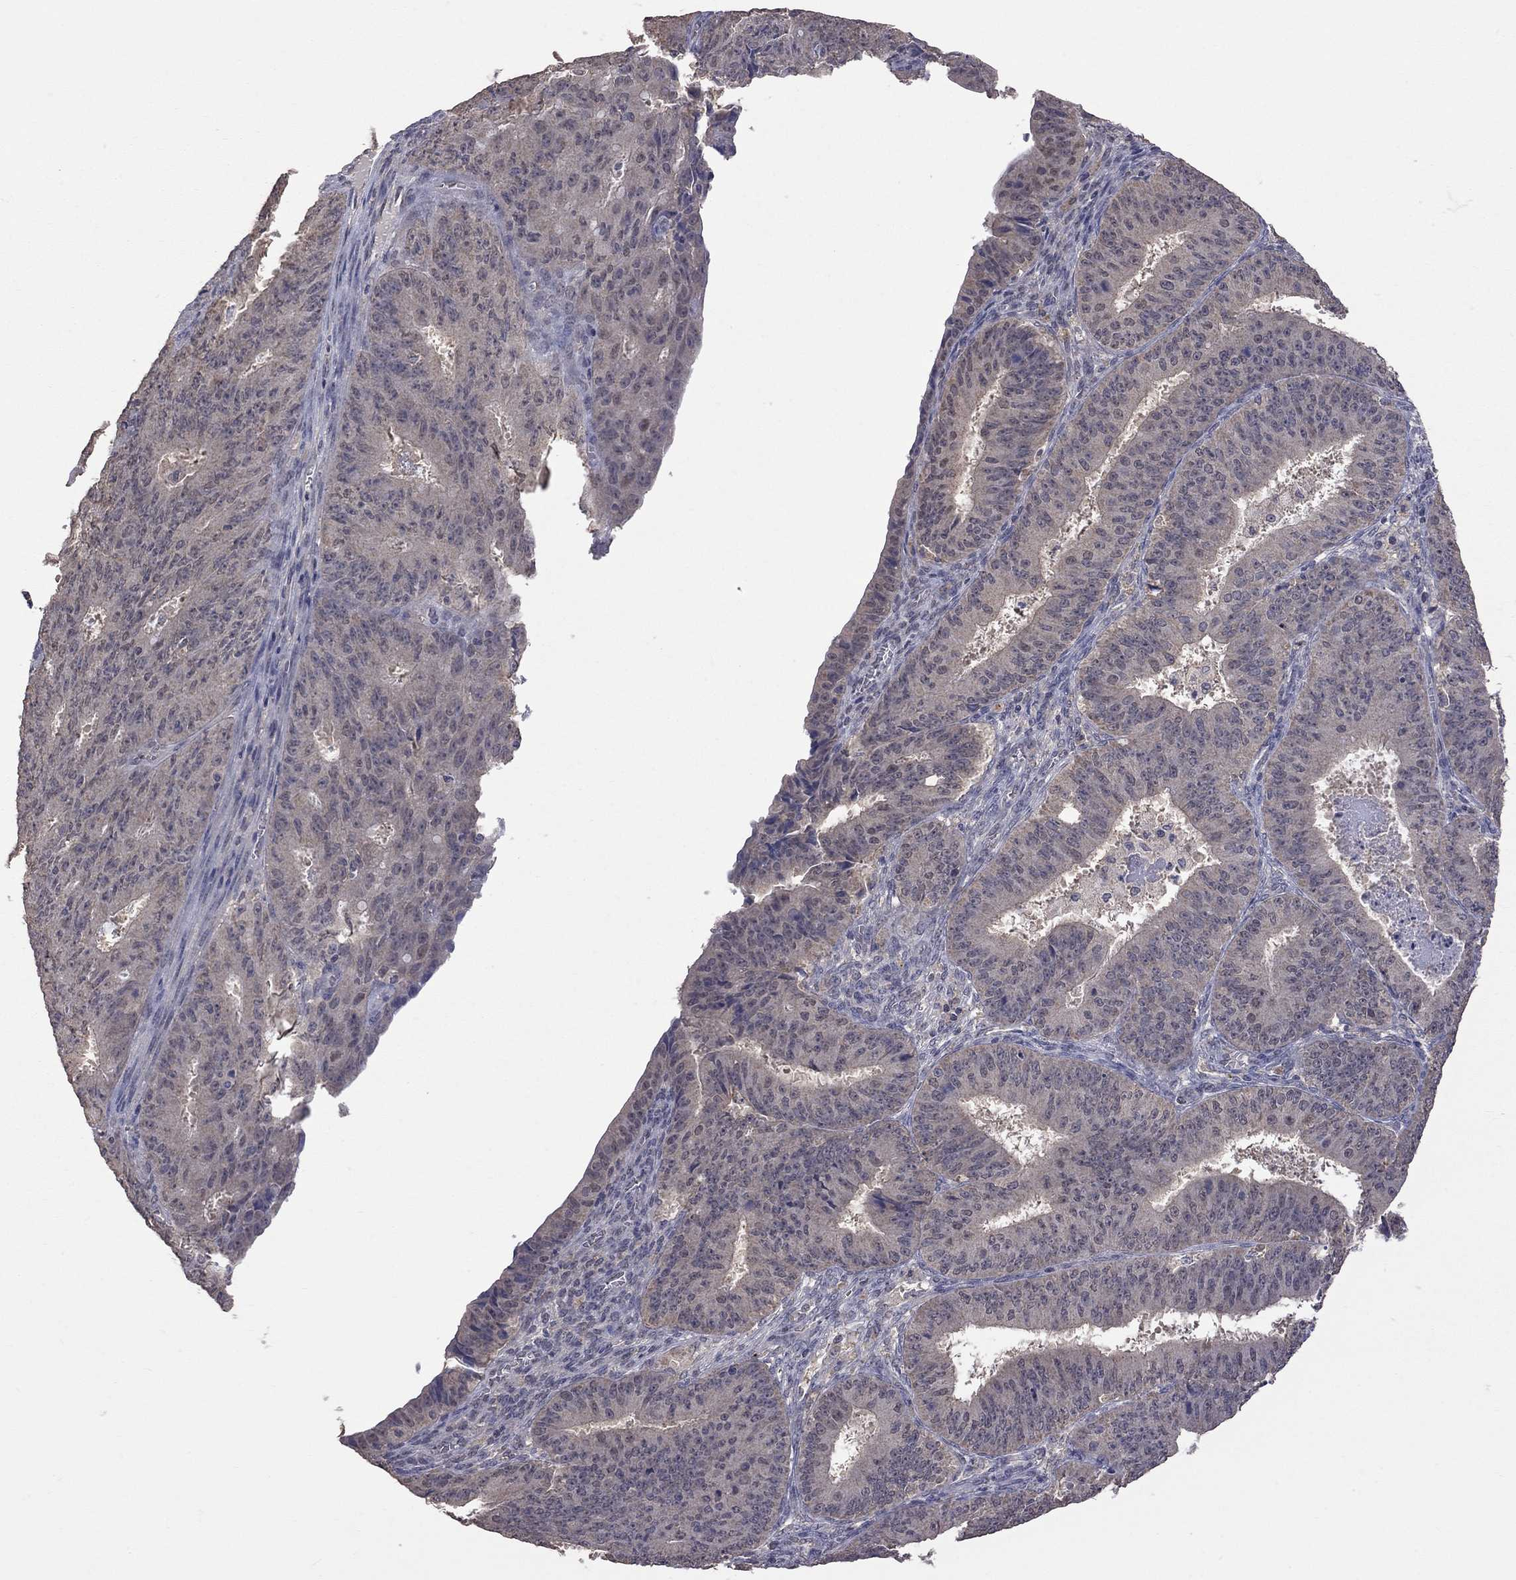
{"staining": {"intensity": "negative", "quantity": "none", "location": "none"}, "tissue": "ovarian cancer", "cell_type": "Tumor cells", "image_type": "cancer", "snomed": [{"axis": "morphology", "description": "Carcinoma, endometroid"}, {"axis": "topography", "description": "Ovary"}], "caption": "Immunohistochemistry photomicrograph of neoplastic tissue: ovarian endometroid carcinoma stained with DAB (3,3'-diaminobenzidine) demonstrates no significant protein staining in tumor cells. The staining is performed using DAB (3,3'-diaminobenzidine) brown chromogen with nuclei counter-stained in using hematoxylin.", "gene": "HTR6", "patient": {"sex": "female", "age": 42}}